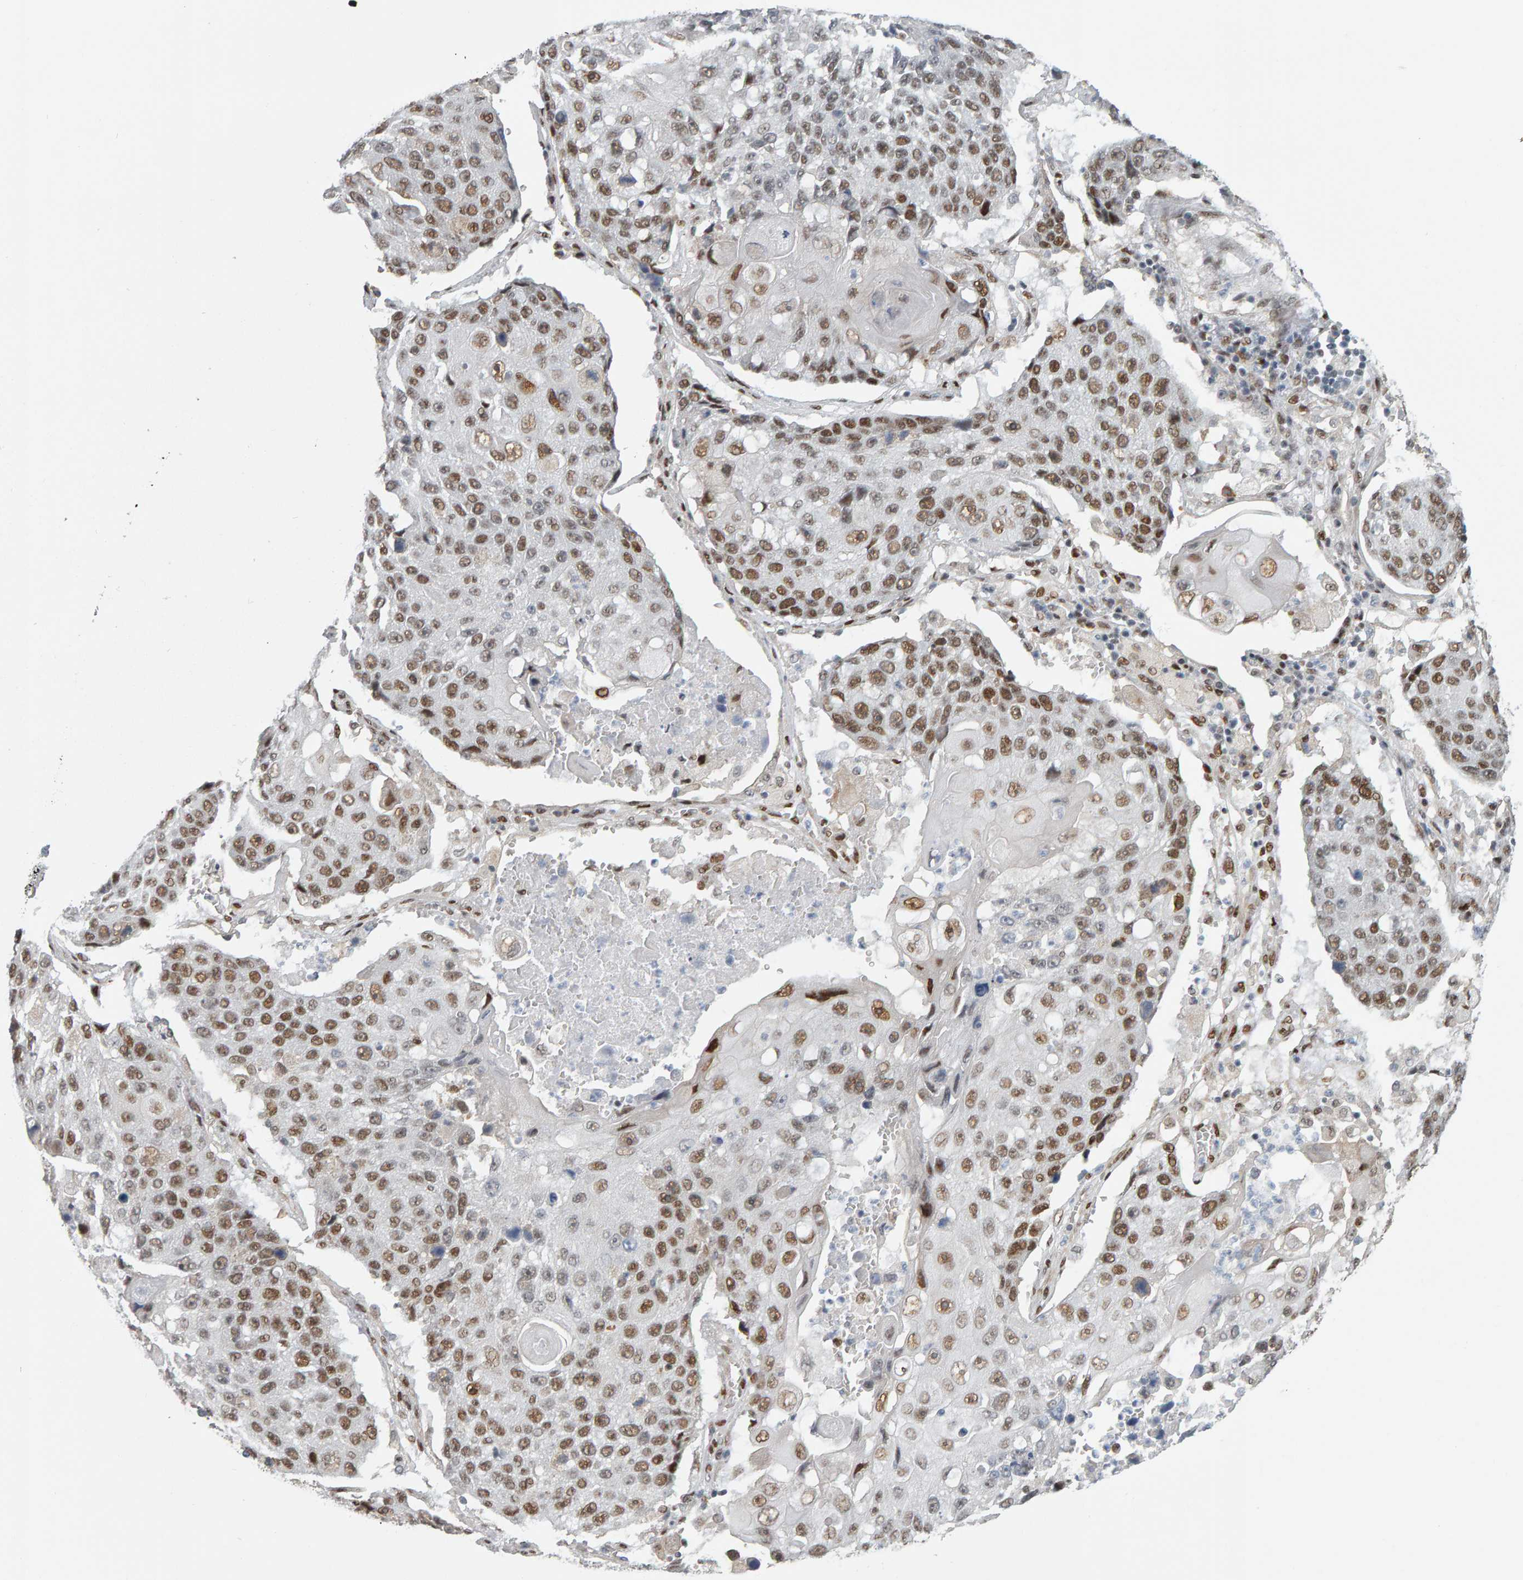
{"staining": {"intensity": "moderate", "quantity": ">75%", "location": "nuclear"}, "tissue": "lung cancer", "cell_type": "Tumor cells", "image_type": "cancer", "snomed": [{"axis": "morphology", "description": "Squamous cell carcinoma, NOS"}, {"axis": "topography", "description": "Lung"}], "caption": "Brown immunohistochemical staining in human squamous cell carcinoma (lung) reveals moderate nuclear positivity in about >75% of tumor cells.", "gene": "ATF7IP", "patient": {"sex": "male", "age": 61}}